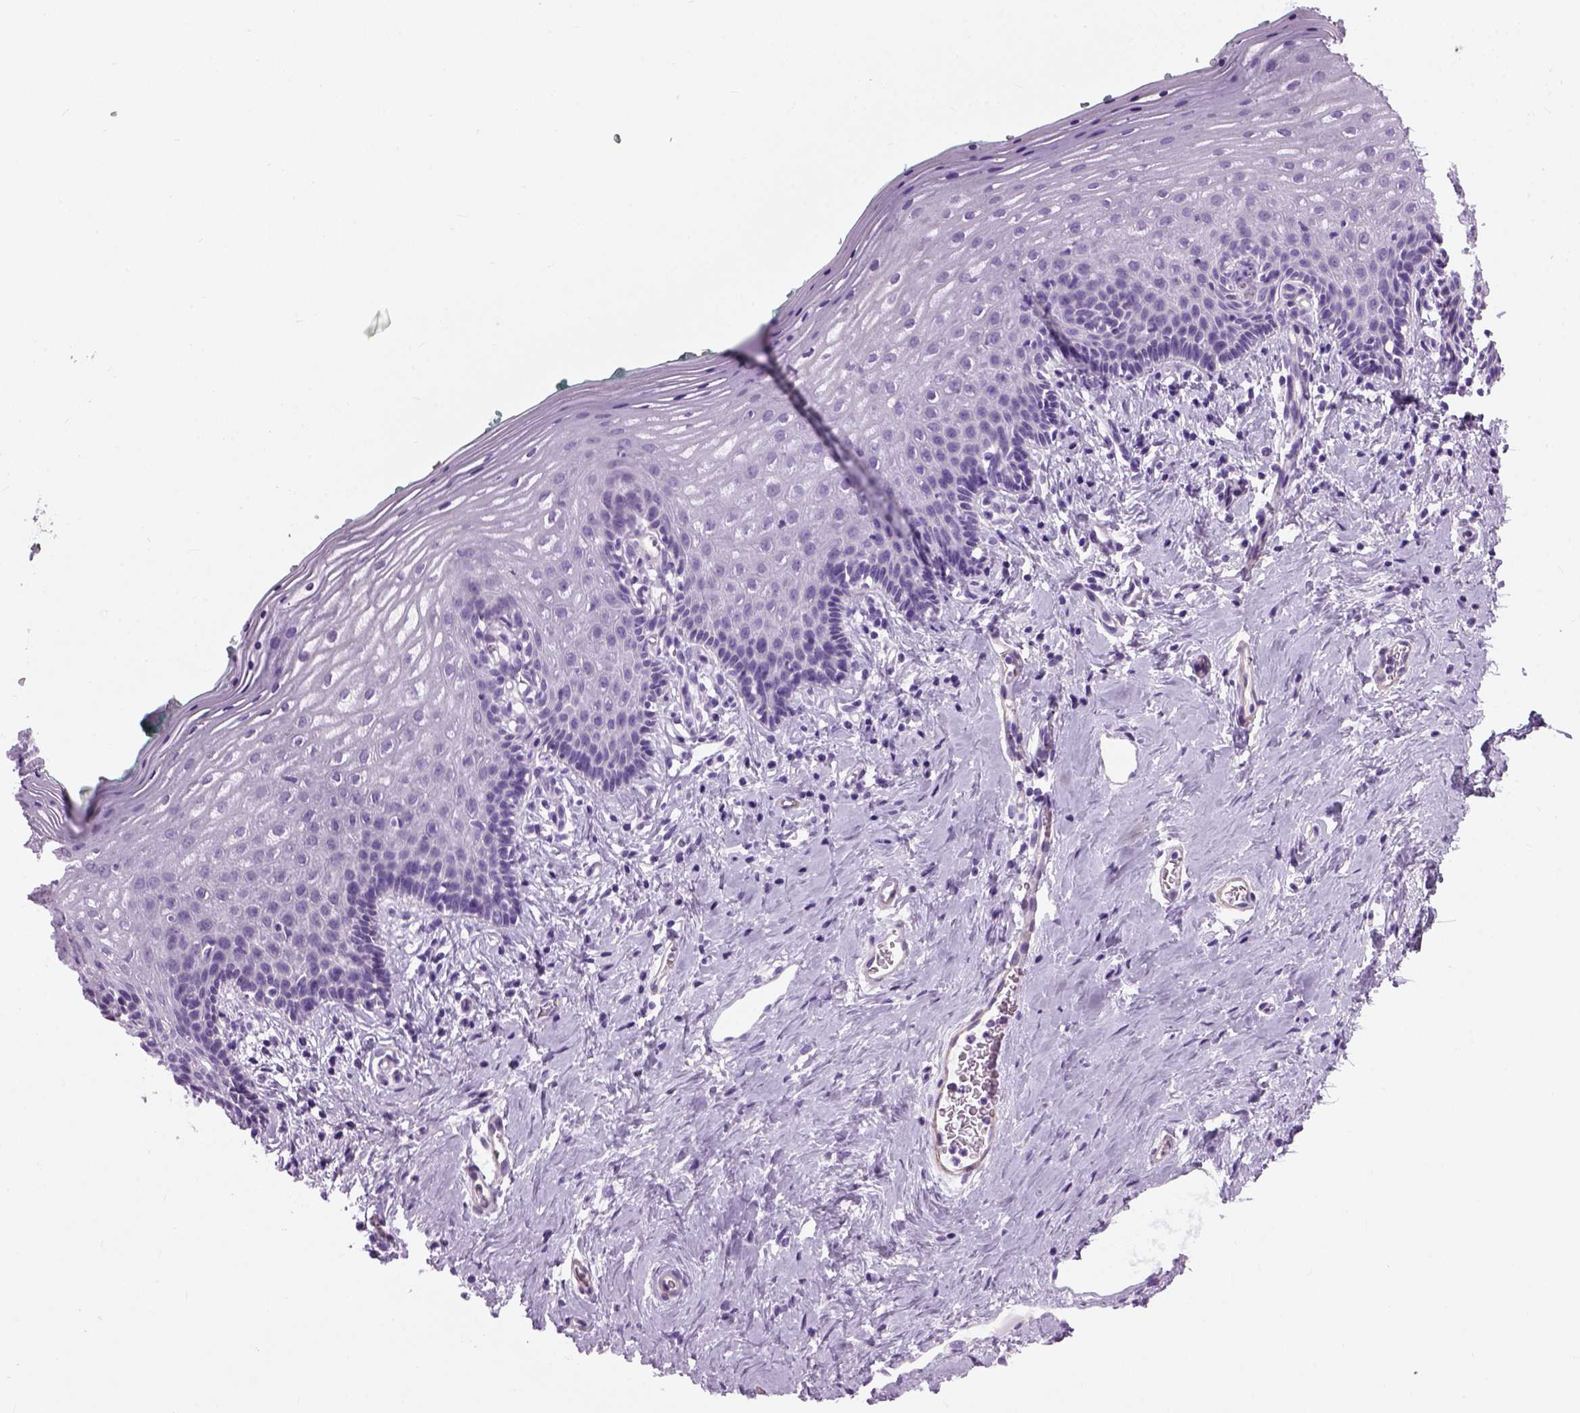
{"staining": {"intensity": "negative", "quantity": "none", "location": "none"}, "tissue": "vagina", "cell_type": "Squamous epithelial cells", "image_type": "normal", "snomed": [{"axis": "morphology", "description": "Normal tissue, NOS"}, {"axis": "topography", "description": "Vagina"}], "caption": "Immunohistochemistry (IHC) of benign human vagina shows no positivity in squamous epithelial cells.", "gene": "FAM161A", "patient": {"sex": "female", "age": 42}}